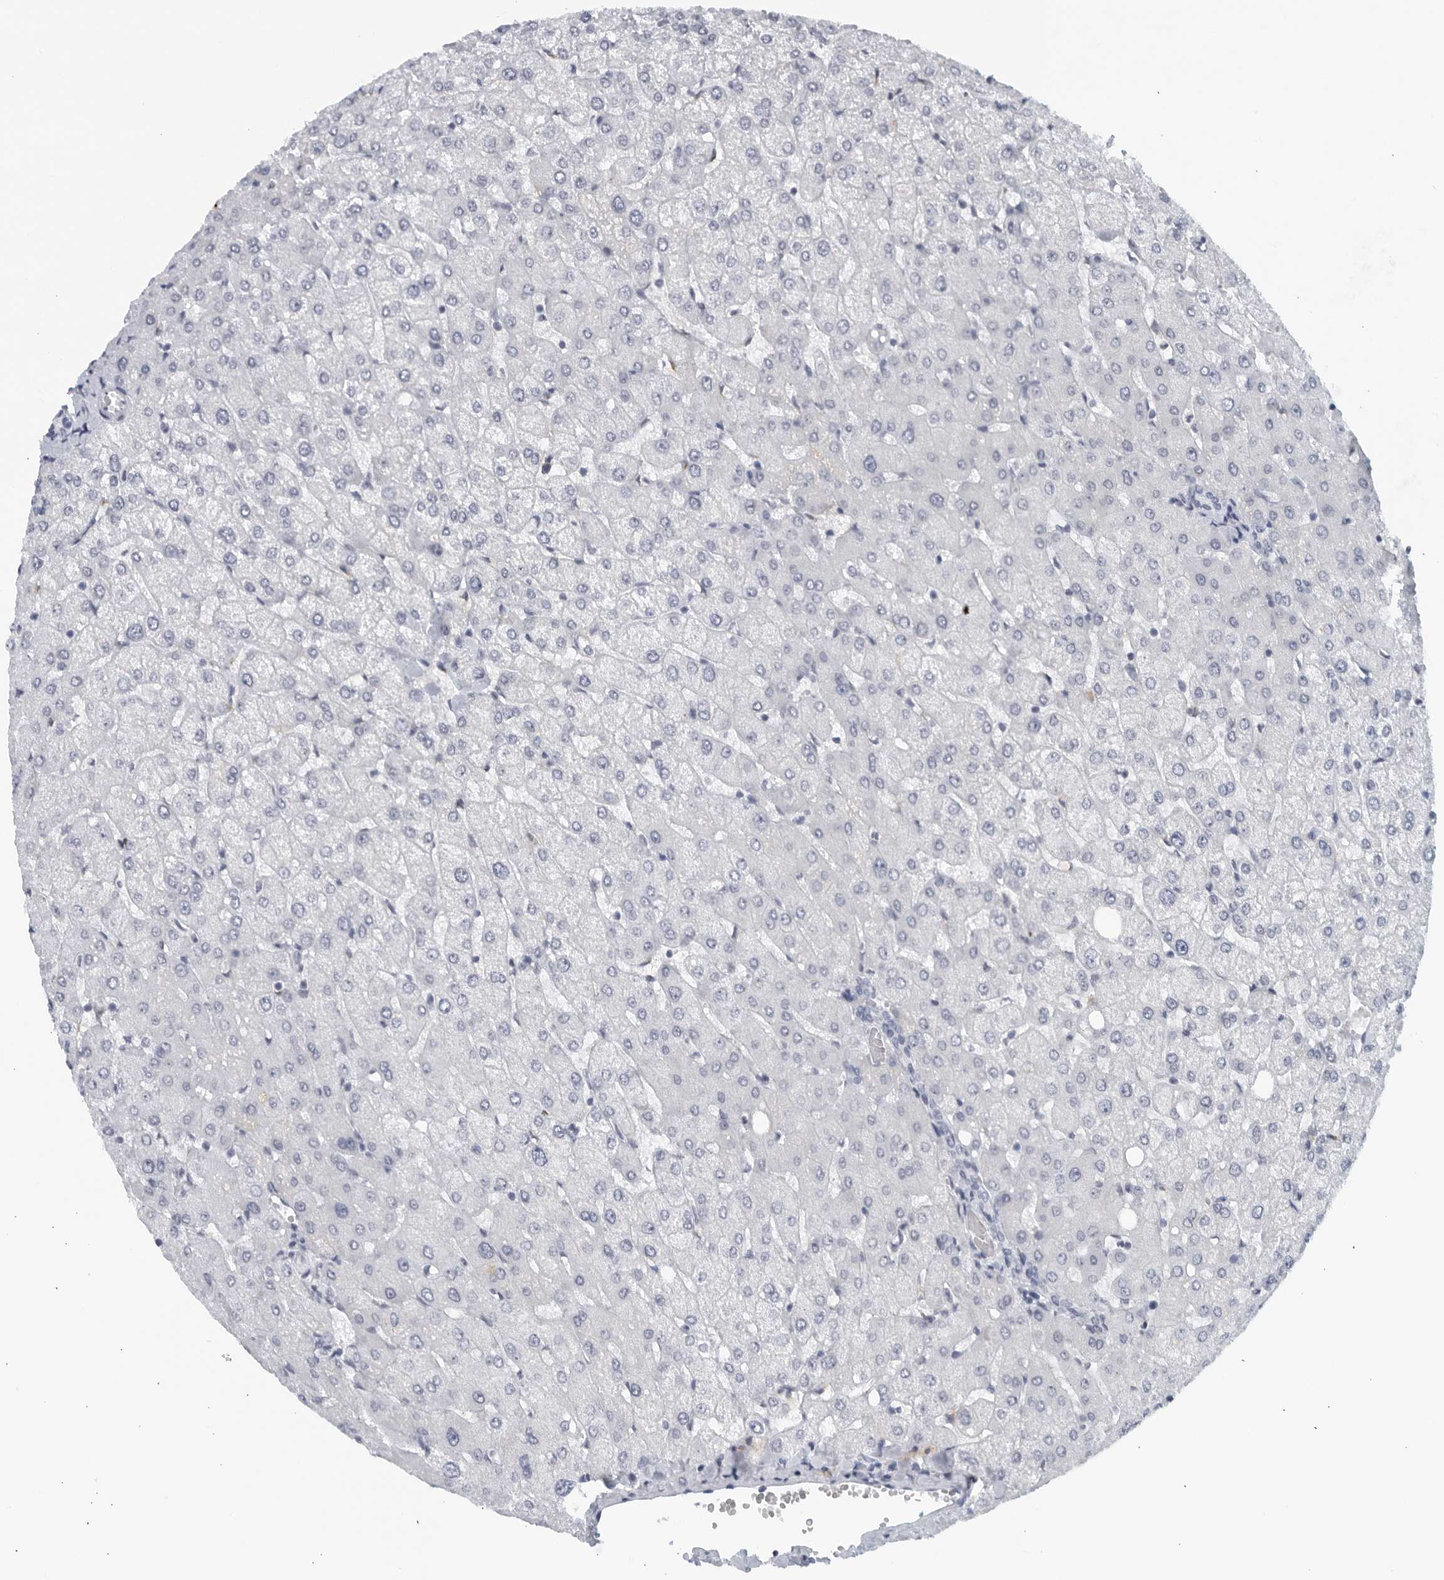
{"staining": {"intensity": "negative", "quantity": "none", "location": "none"}, "tissue": "liver", "cell_type": "Cholangiocytes", "image_type": "normal", "snomed": [{"axis": "morphology", "description": "Normal tissue, NOS"}, {"axis": "topography", "description": "Liver"}], "caption": "Immunohistochemical staining of normal liver reveals no significant expression in cholangiocytes. The staining is performed using DAB (3,3'-diaminobenzidine) brown chromogen with nuclei counter-stained in using hematoxylin.", "gene": "MATN1", "patient": {"sex": "female", "age": 54}}